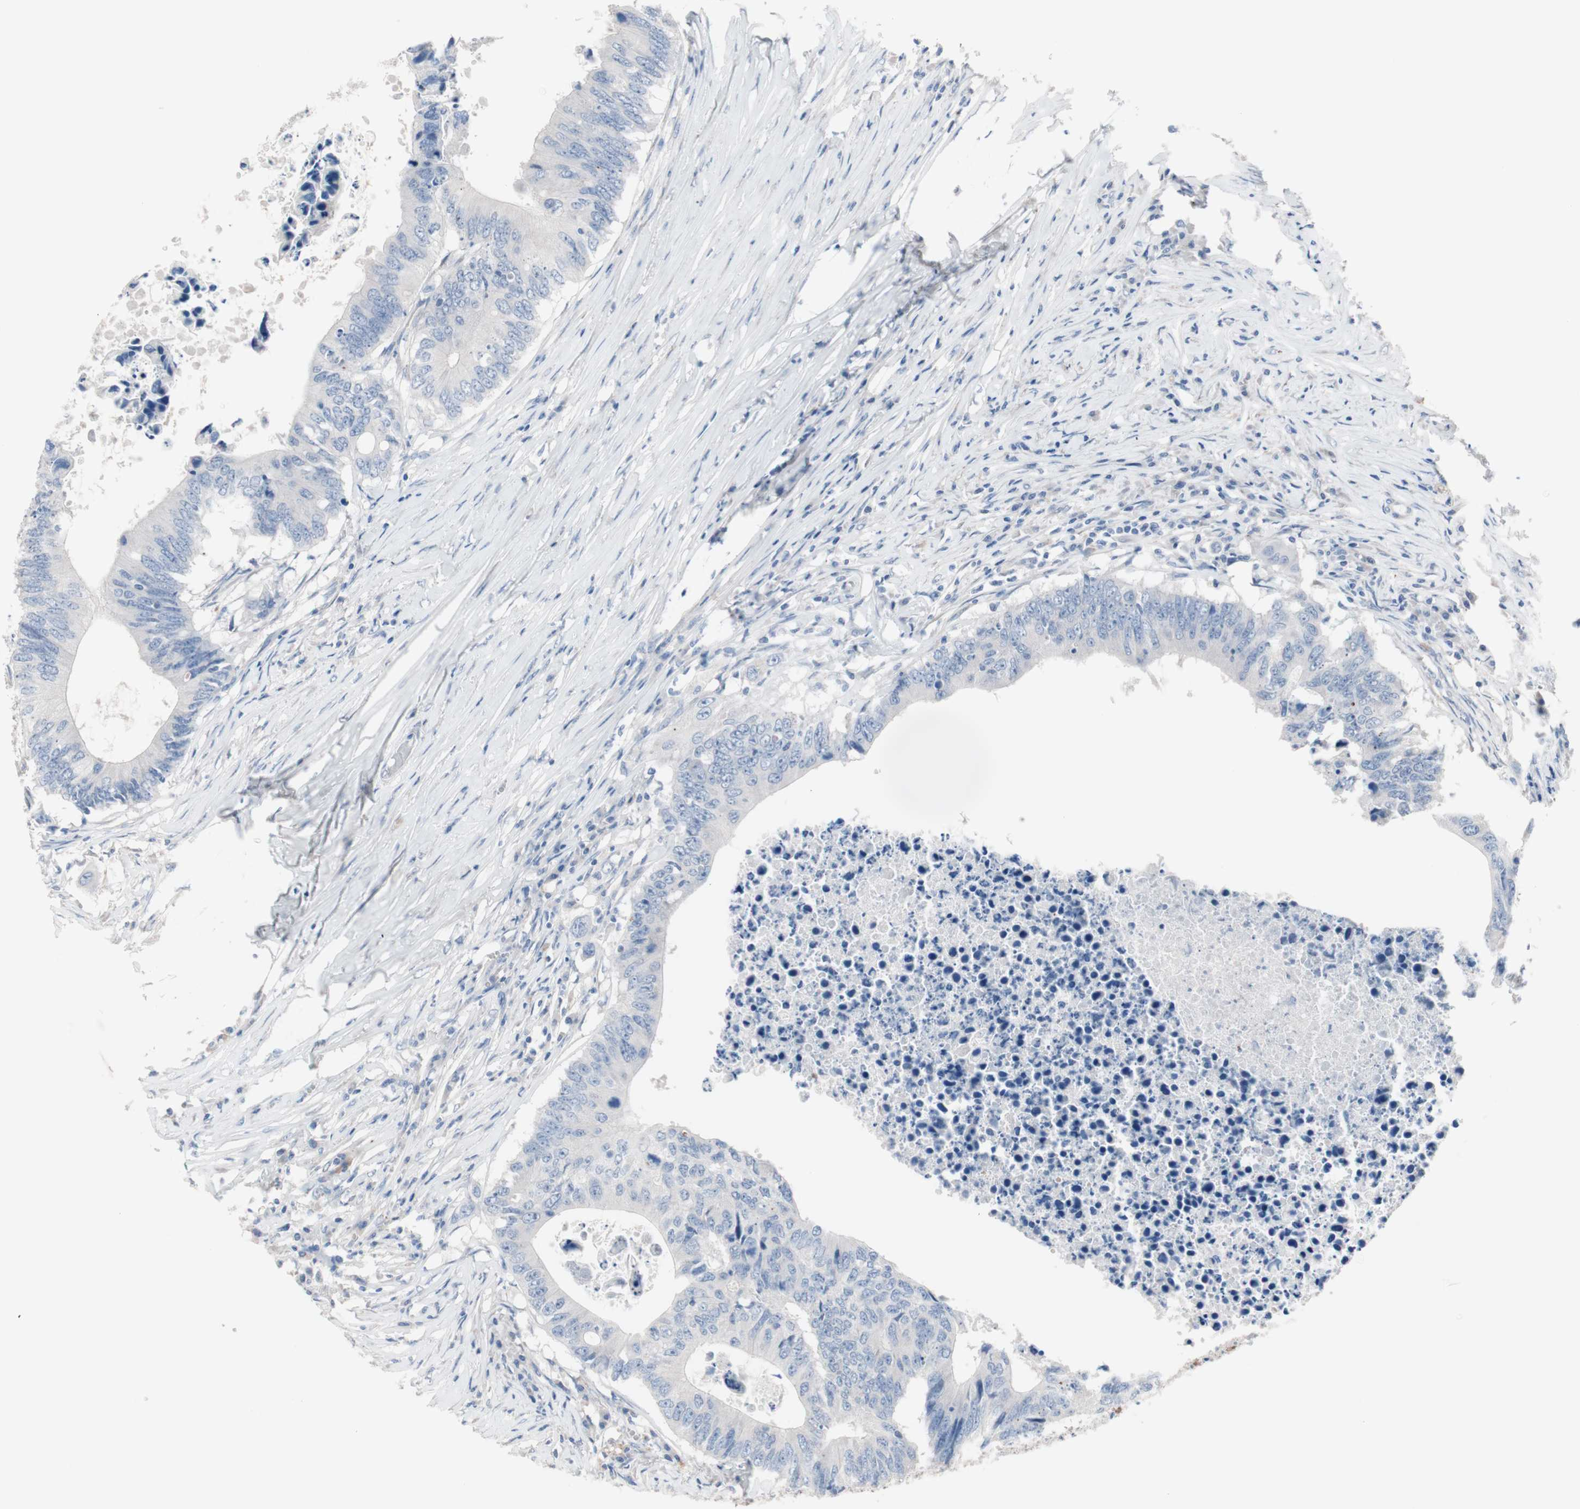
{"staining": {"intensity": "negative", "quantity": "none", "location": "none"}, "tissue": "colorectal cancer", "cell_type": "Tumor cells", "image_type": "cancer", "snomed": [{"axis": "morphology", "description": "Adenocarcinoma, NOS"}, {"axis": "topography", "description": "Colon"}], "caption": "There is no significant staining in tumor cells of colorectal cancer (adenocarcinoma). (DAB immunohistochemistry with hematoxylin counter stain).", "gene": "ULBP1", "patient": {"sex": "male", "age": 71}}